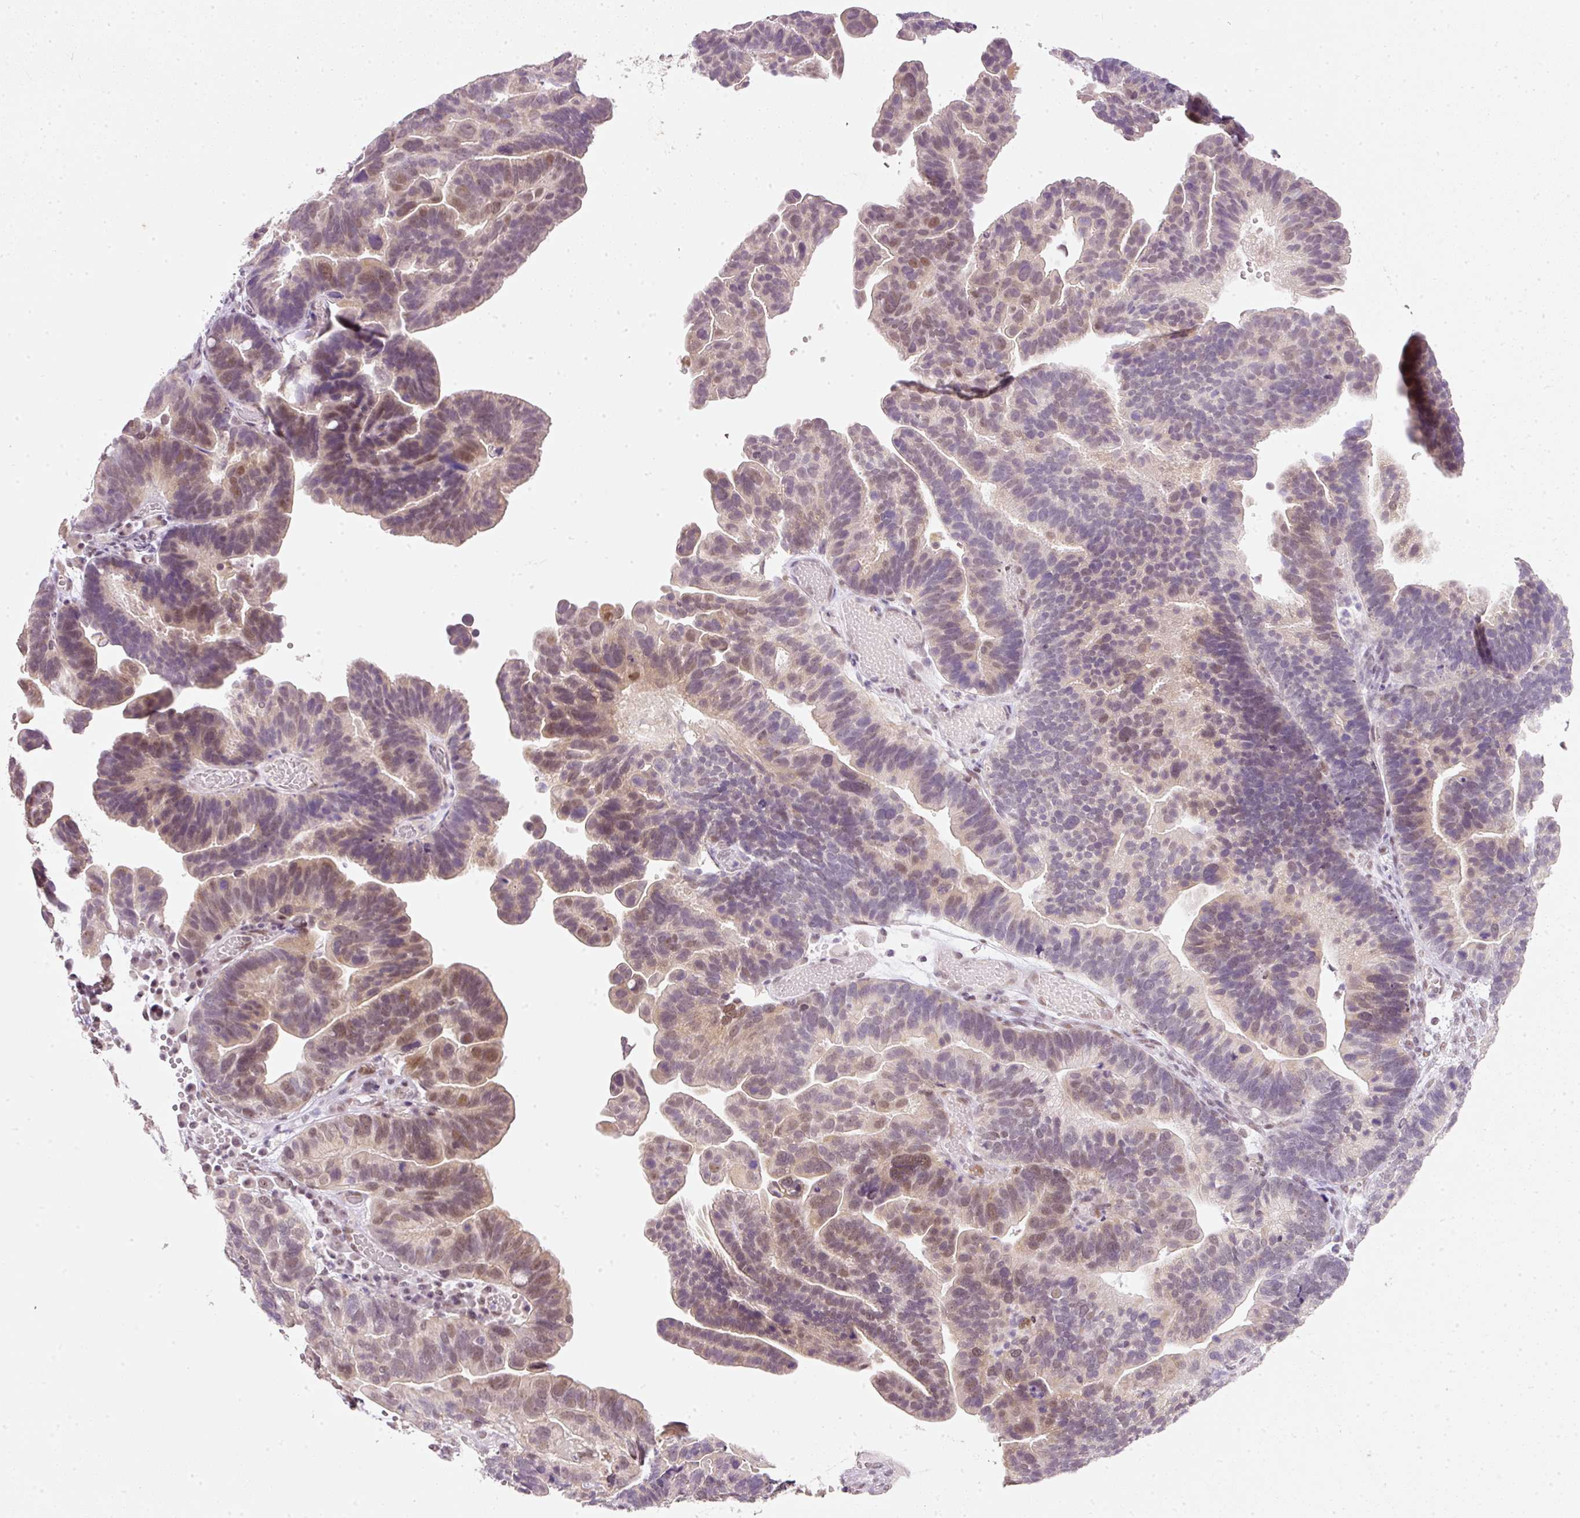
{"staining": {"intensity": "weak", "quantity": "<25%", "location": "nuclear"}, "tissue": "ovarian cancer", "cell_type": "Tumor cells", "image_type": "cancer", "snomed": [{"axis": "morphology", "description": "Cystadenocarcinoma, serous, NOS"}, {"axis": "topography", "description": "Ovary"}], "caption": "Image shows no significant protein staining in tumor cells of serous cystadenocarcinoma (ovarian).", "gene": "FSTL3", "patient": {"sex": "female", "age": 56}}